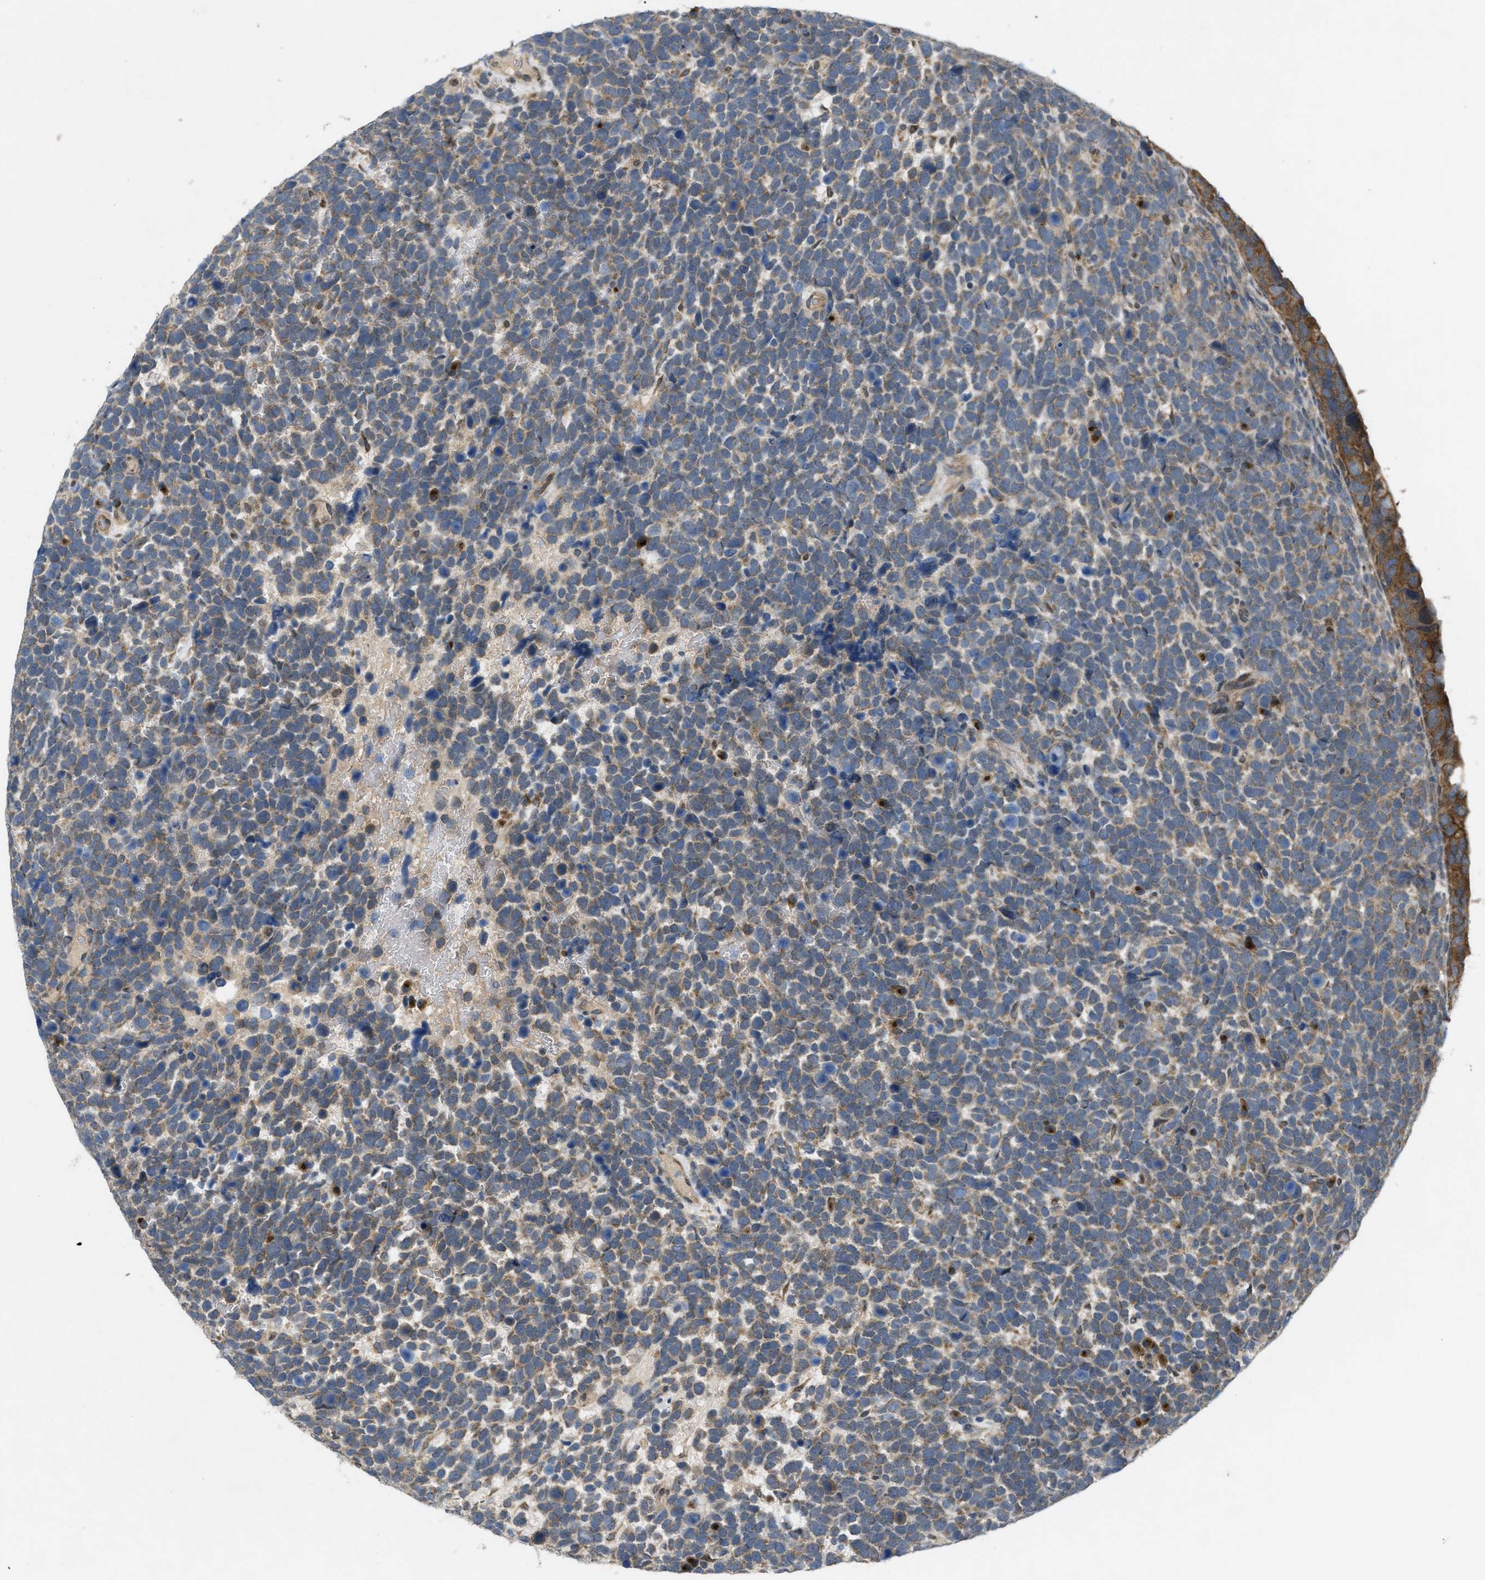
{"staining": {"intensity": "weak", "quantity": "<25%", "location": "cytoplasmic/membranous"}, "tissue": "urothelial cancer", "cell_type": "Tumor cells", "image_type": "cancer", "snomed": [{"axis": "morphology", "description": "Urothelial carcinoma, High grade"}, {"axis": "topography", "description": "Urinary bladder"}], "caption": "The IHC micrograph has no significant expression in tumor cells of high-grade urothelial carcinoma tissue. (IHC, brightfield microscopy, high magnification).", "gene": "IFNLR1", "patient": {"sex": "female", "age": 82}}